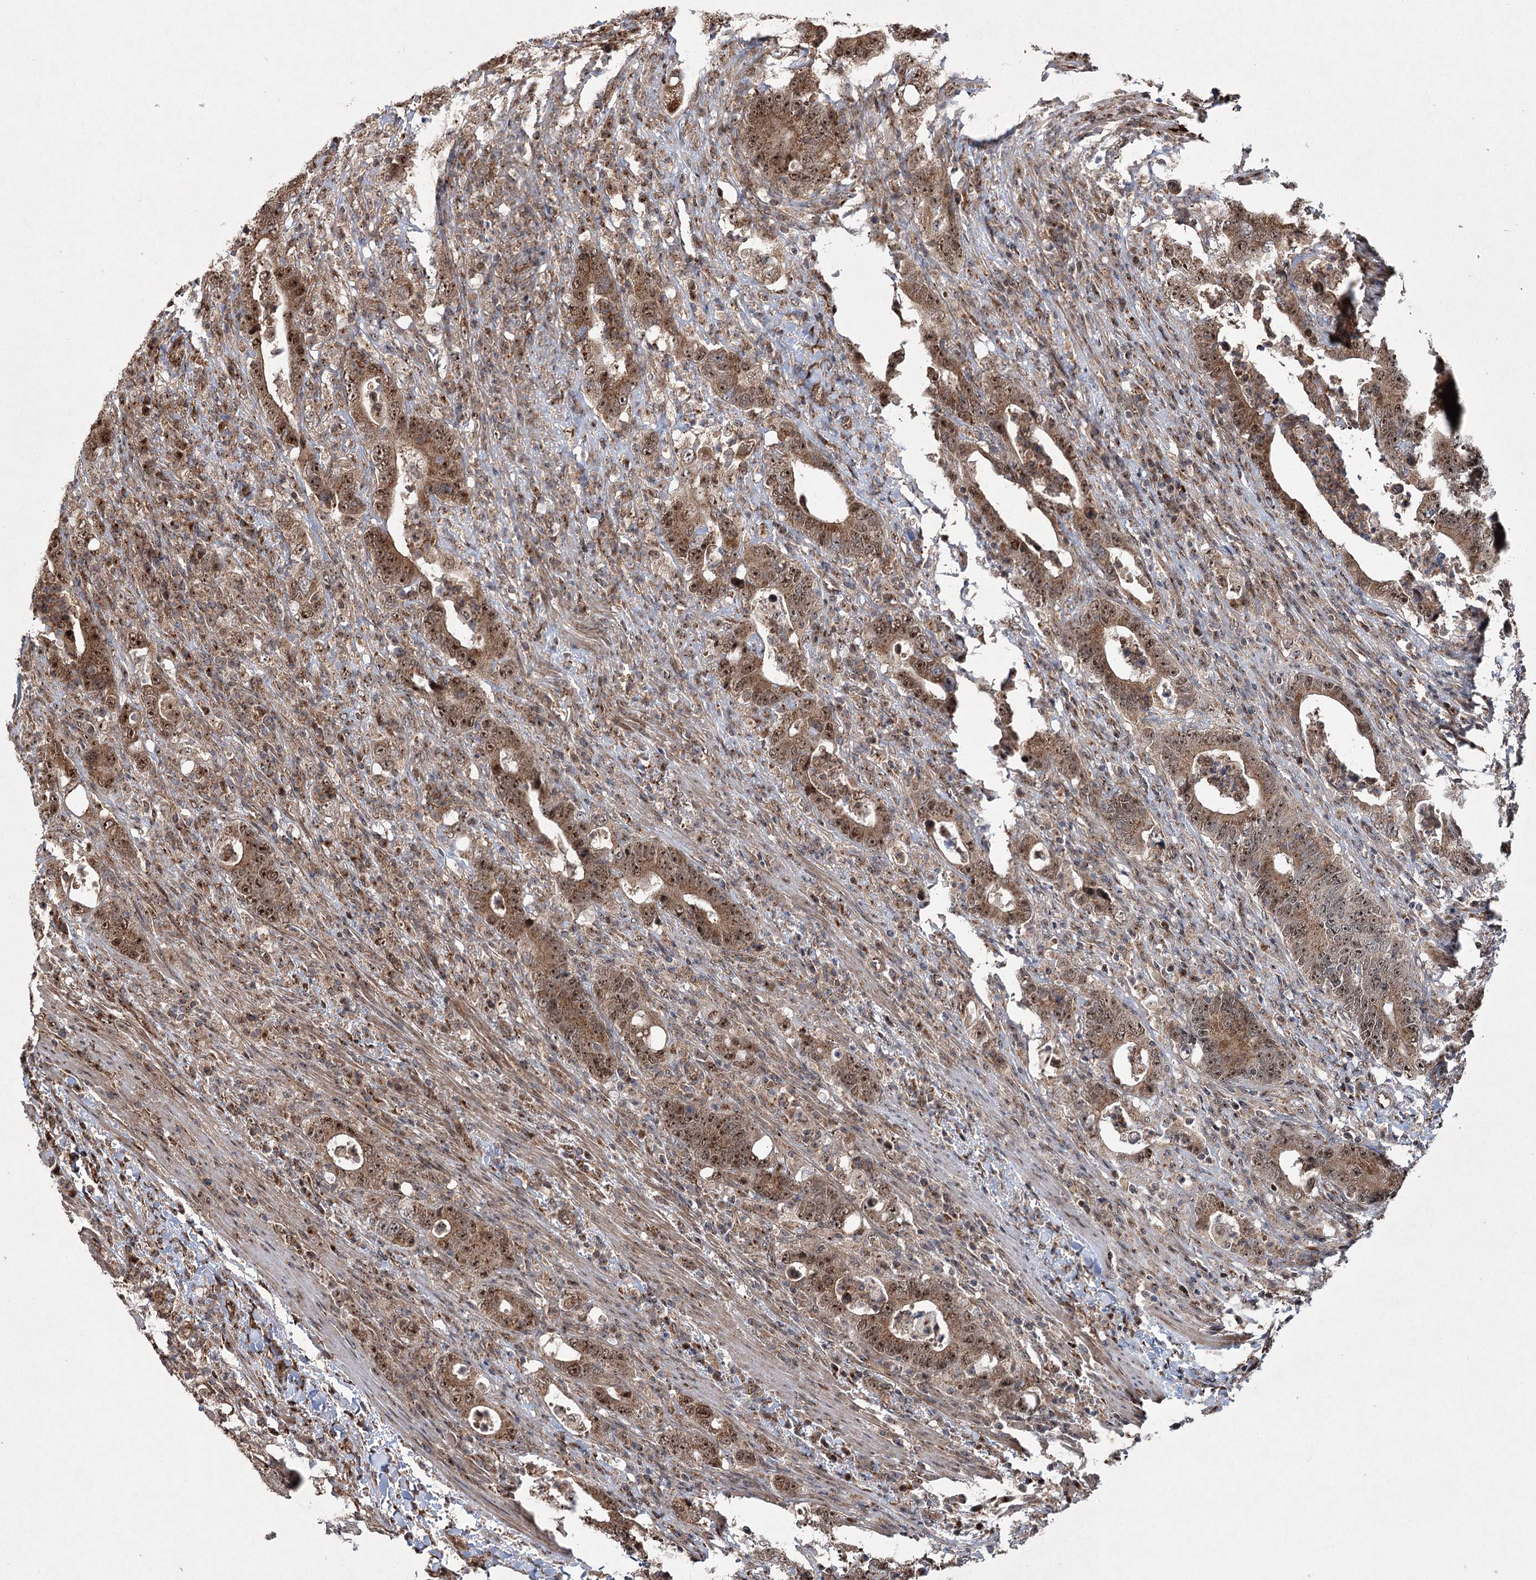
{"staining": {"intensity": "moderate", "quantity": ">75%", "location": "cytoplasmic/membranous,nuclear"}, "tissue": "colorectal cancer", "cell_type": "Tumor cells", "image_type": "cancer", "snomed": [{"axis": "morphology", "description": "Adenocarcinoma, NOS"}, {"axis": "topography", "description": "Colon"}], "caption": "Colorectal cancer (adenocarcinoma) stained with immunohistochemistry reveals moderate cytoplasmic/membranous and nuclear expression in about >75% of tumor cells. The staining was performed using DAB (3,3'-diaminobenzidine) to visualize the protein expression in brown, while the nuclei were stained in blue with hematoxylin (Magnification: 20x).", "gene": "SERINC5", "patient": {"sex": "female", "age": 75}}